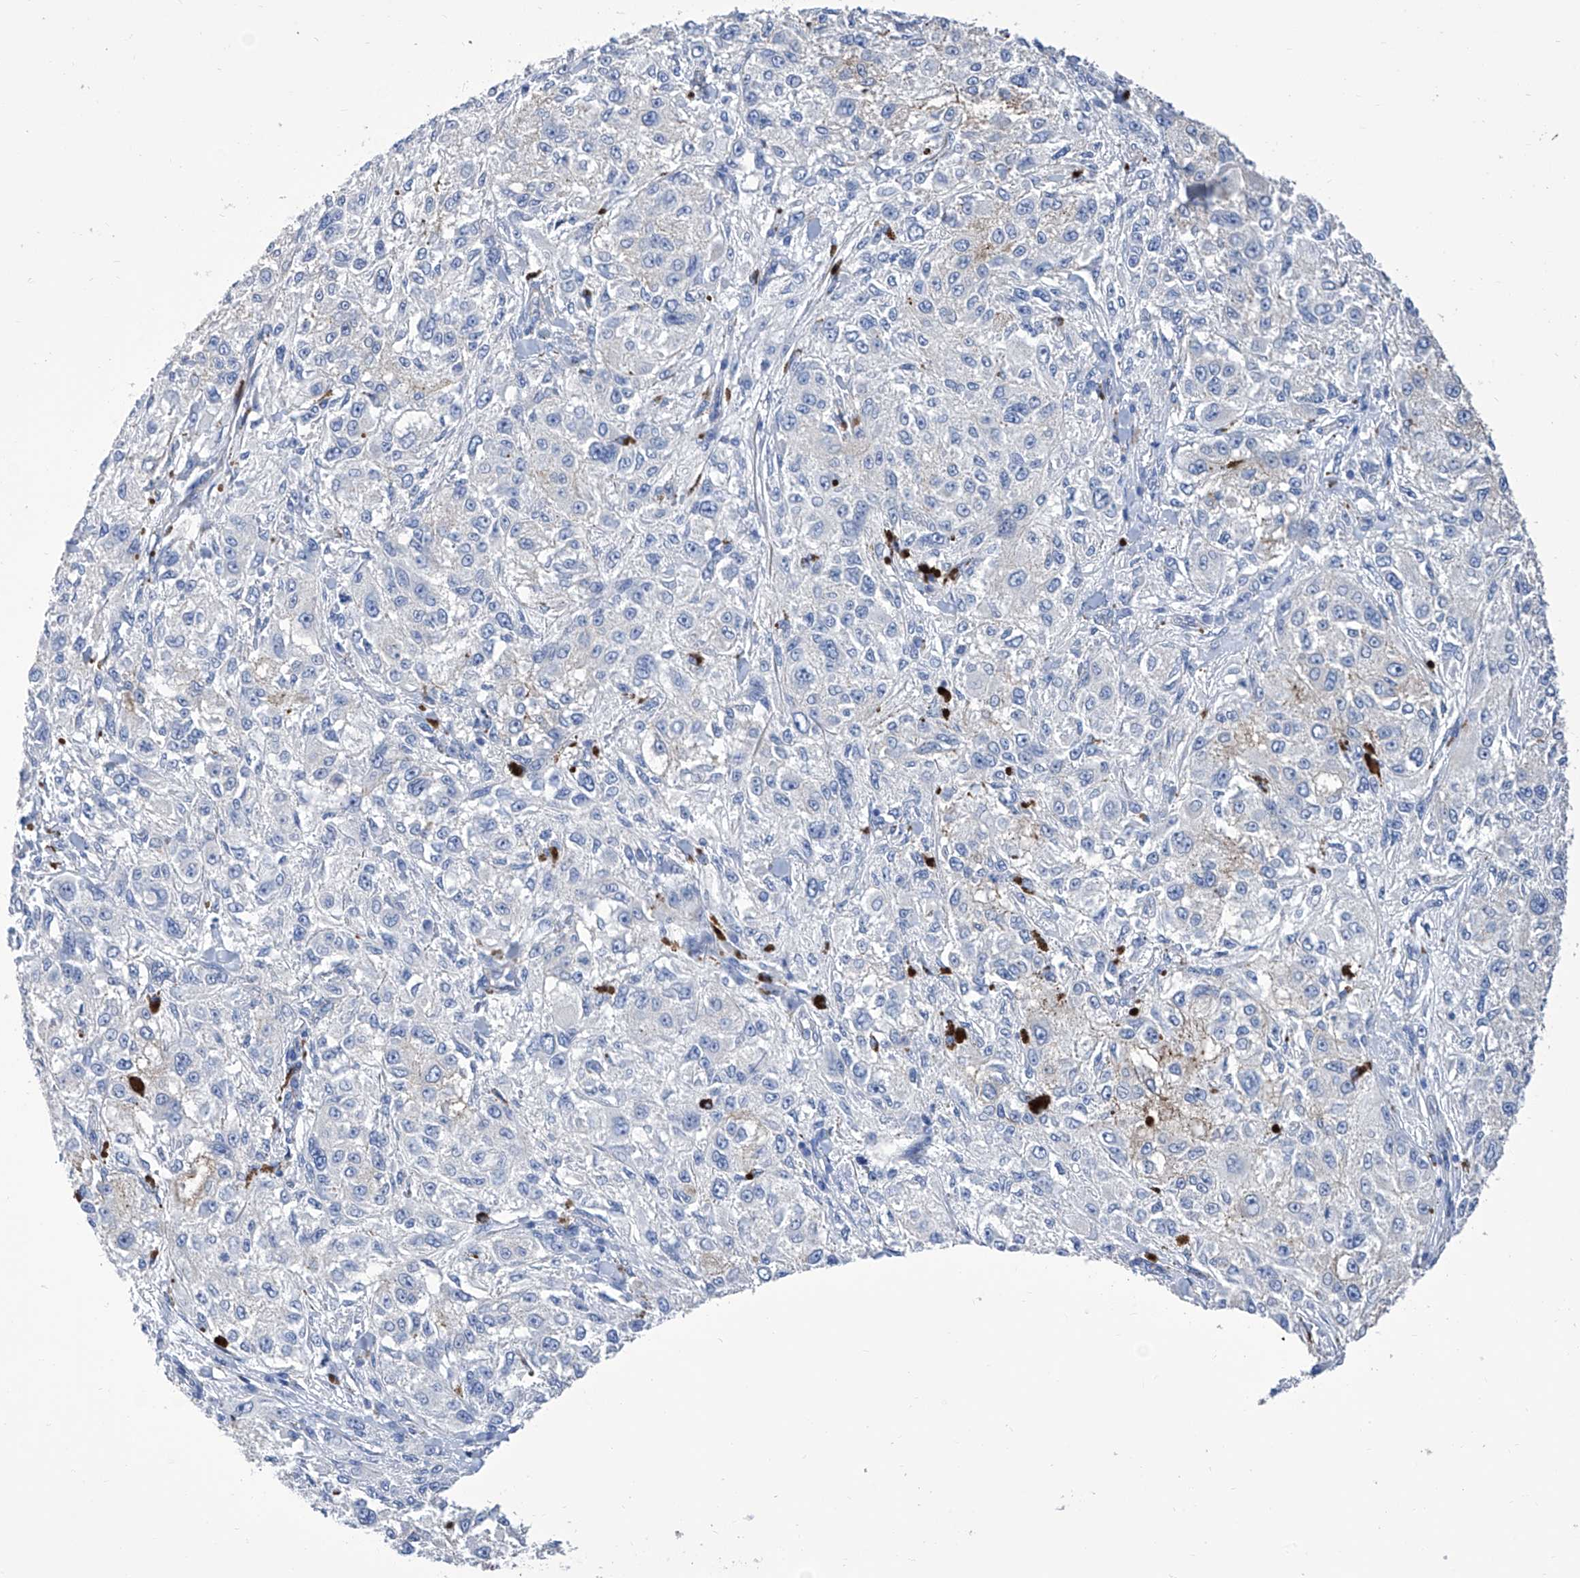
{"staining": {"intensity": "negative", "quantity": "none", "location": "none"}, "tissue": "melanoma", "cell_type": "Tumor cells", "image_type": "cancer", "snomed": [{"axis": "morphology", "description": "Necrosis, NOS"}, {"axis": "morphology", "description": "Malignant melanoma, NOS"}, {"axis": "topography", "description": "Skin"}], "caption": "An immunohistochemistry photomicrograph of malignant melanoma is shown. There is no staining in tumor cells of malignant melanoma.", "gene": "SMS", "patient": {"sex": "female", "age": 87}}